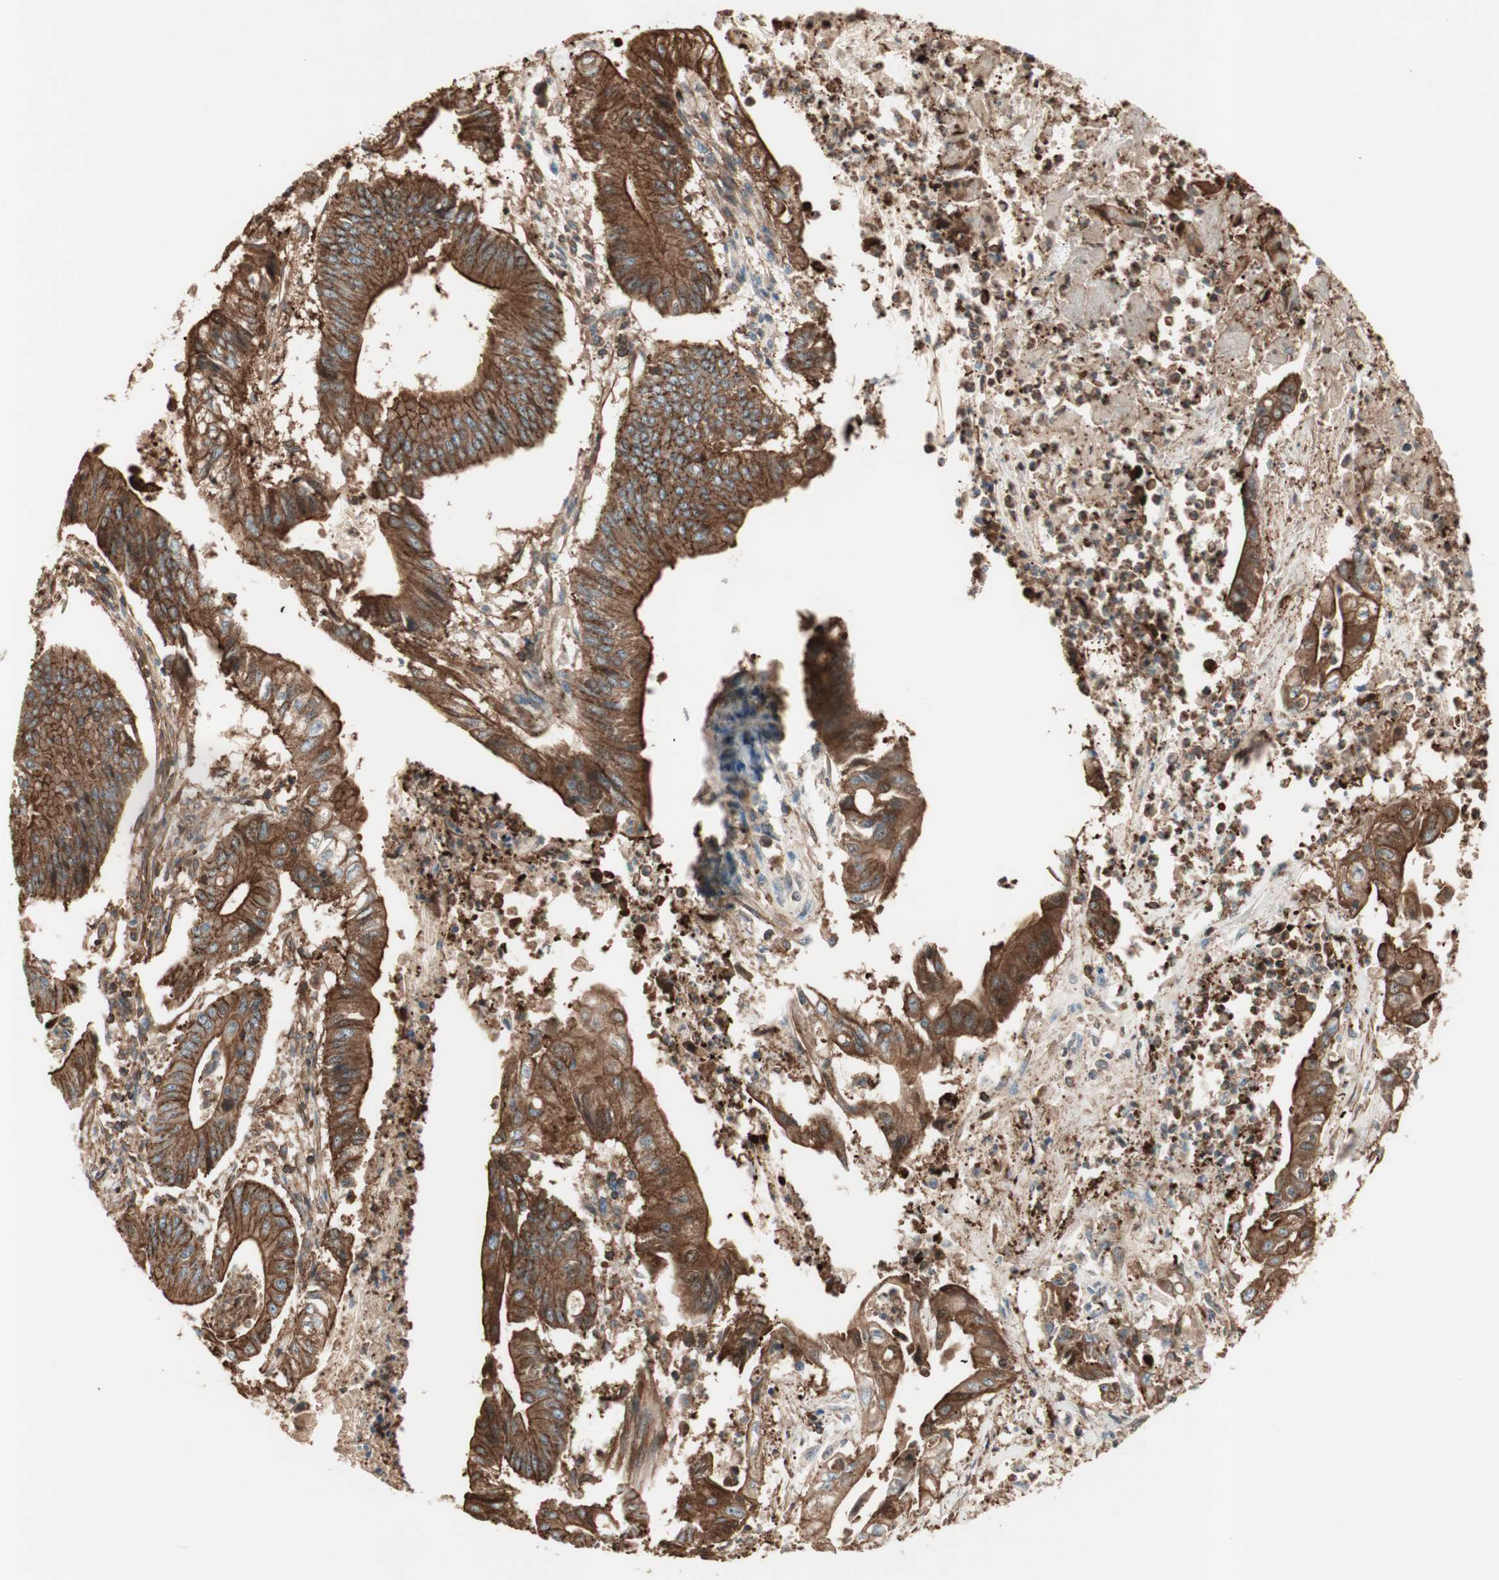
{"staining": {"intensity": "strong", "quantity": ">75%", "location": "cytoplasmic/membranous"}, "tissue": "pancreatic cancer", "cell_type": "Tumor cells", "image_type": "cancer", "snomed": [{"axis": "morphology", "description": "Normal tissue, NOS"}, {"axis": "topography", "description": "Lymph node"}], "caption": "Pancreatic cancer tissue exhibits strong cytoplasmic/membranous positivity in about >75% of tumor cells, visualized by immunohistochemistry.", "gene": "TCP11L1", "patient": {"sex": "male", "age": 62}}